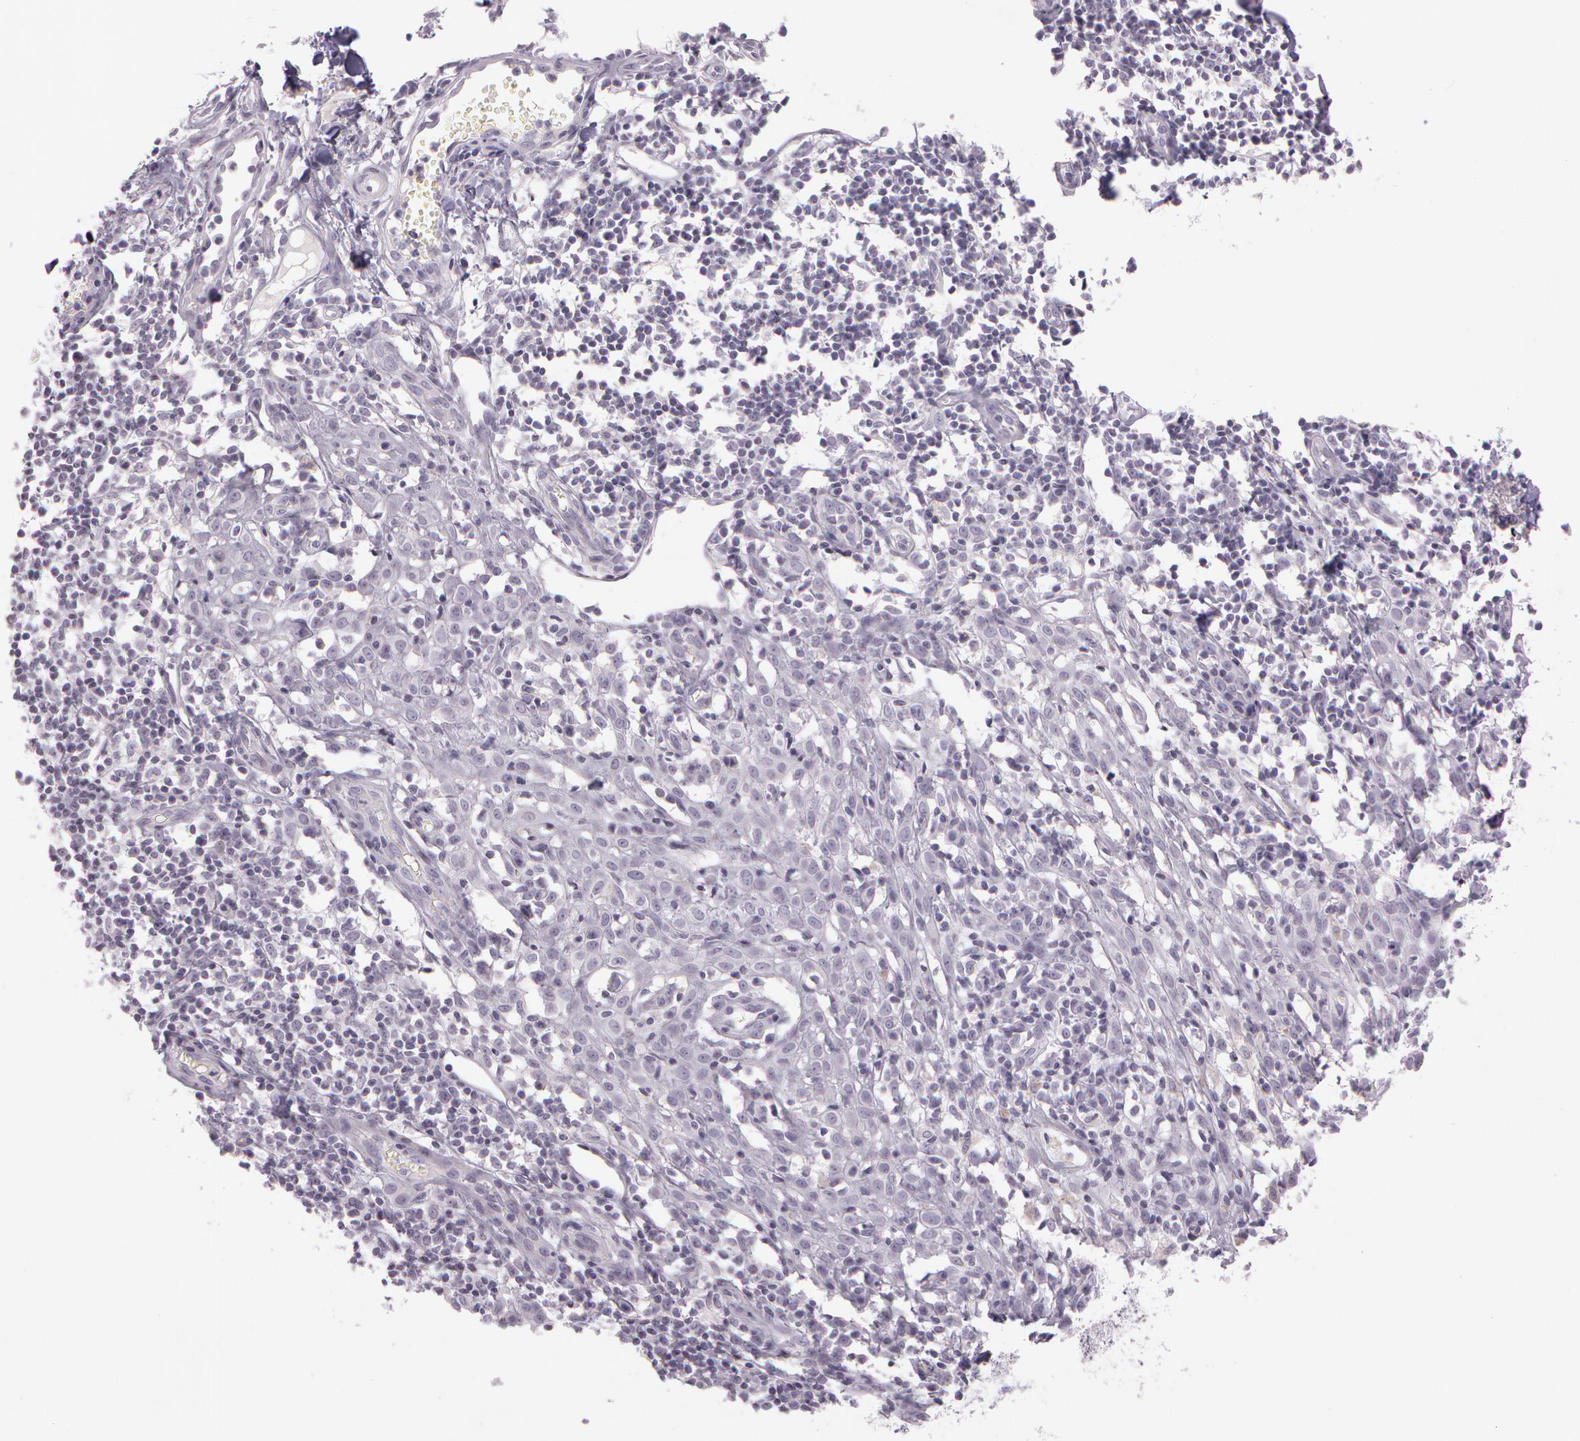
{"staining": {"intensity": "negative", "quantity": "none", "location": "none"}, "tissue": "melanoma", "cell_type": "Tumor cells", "image_type": "cancer", "snomed": [{"axis": "morphology", "description": "Malignant melanoma, NOS"}, {"axis": "topography", "description": "Skin"}], "caption": "Immunohistochemistry (IHC) photomicrograph of neoplastic tissue: malignant melanoma stained with DAB (3,3'-diaminobenzidine) exhibits no significant protein staining in tumor cells.", "gene": "OTC", "patient": {"sex": "female", "age": 52}}